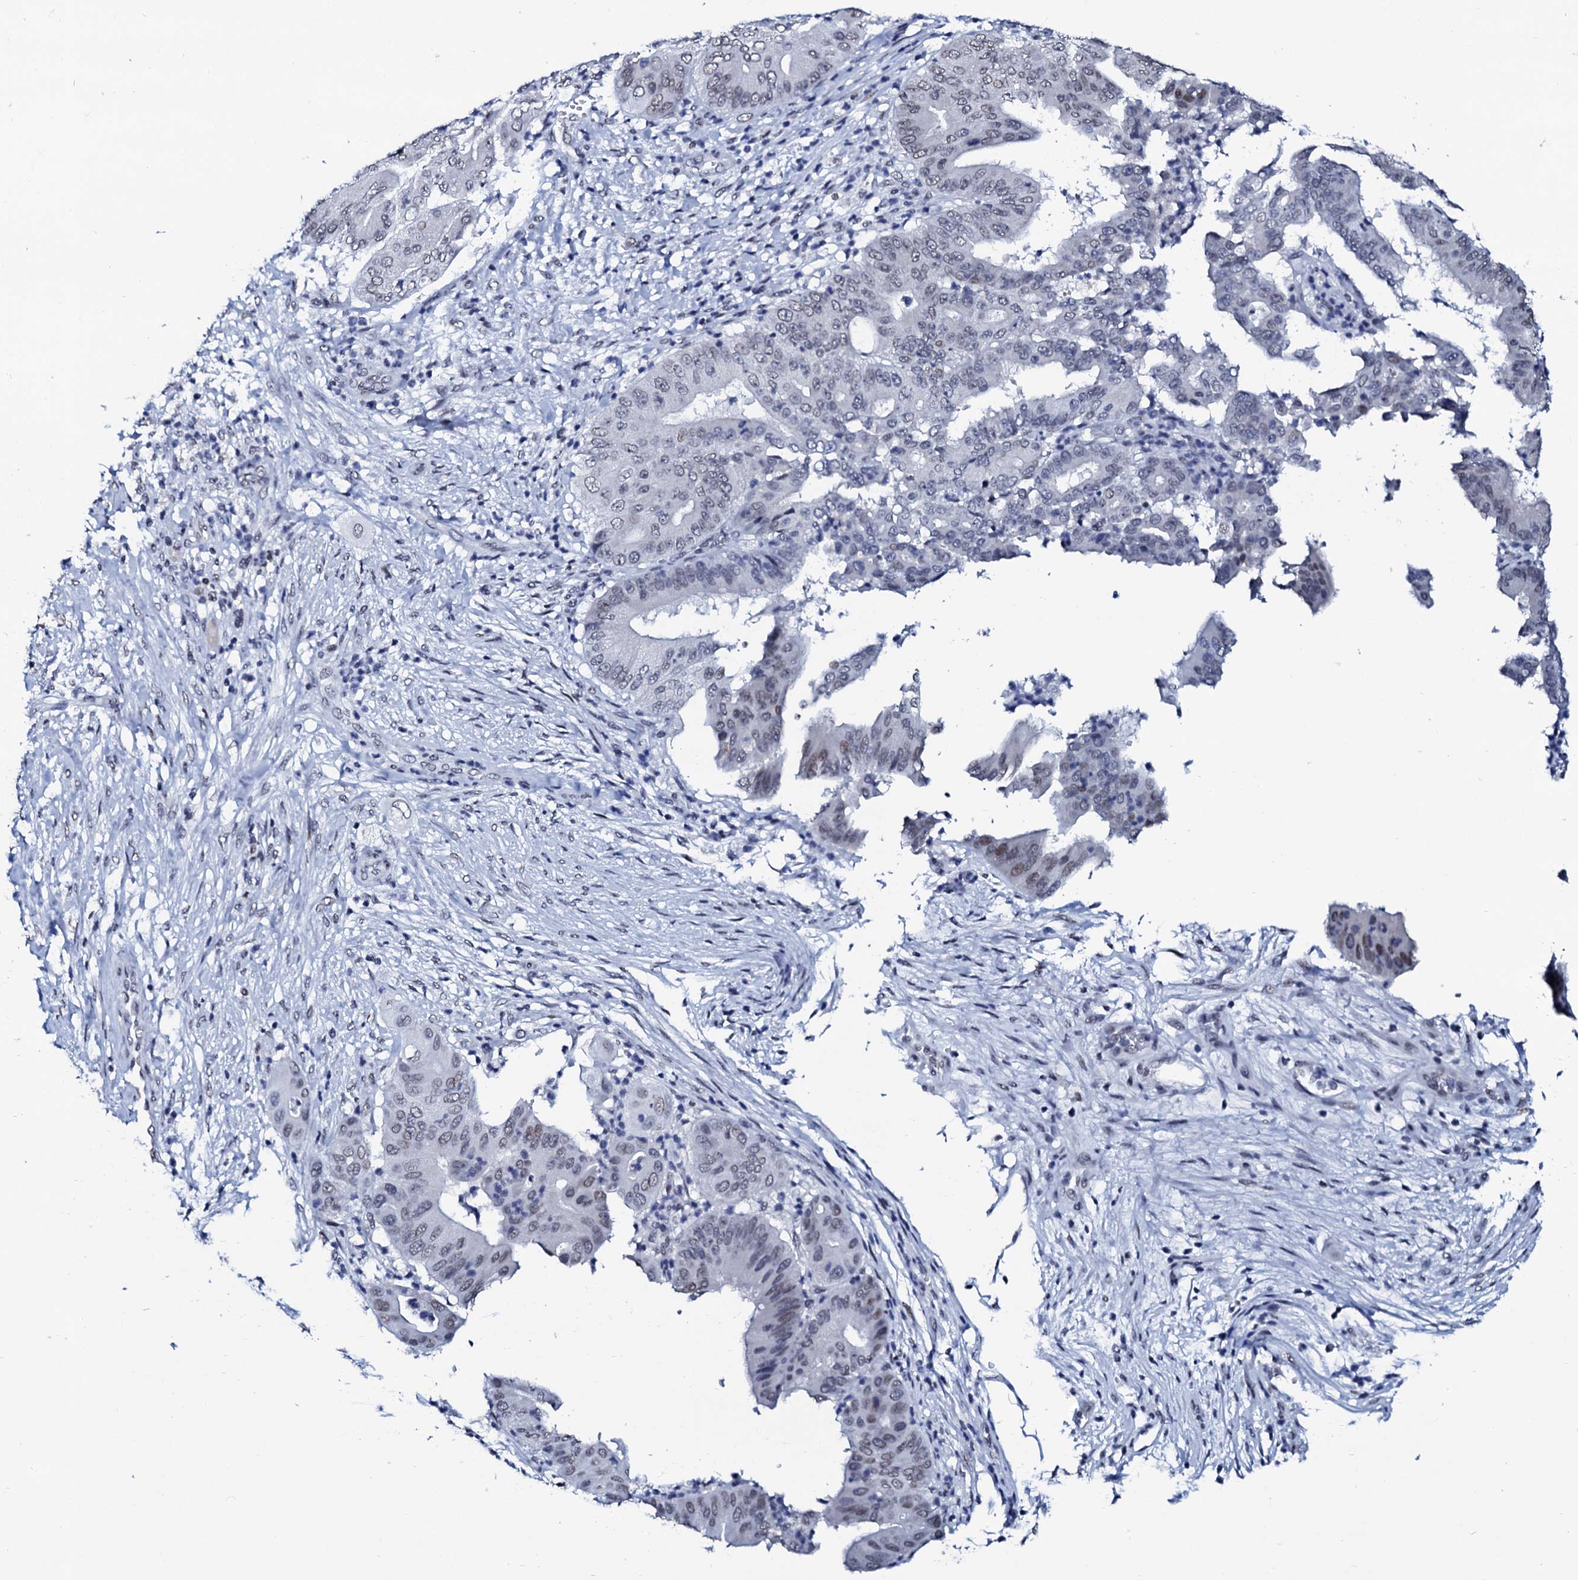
{"staining": {"intensity": "negative", "quantity": "none", "location": "none"}, "tissue": "pancreatic cancer", "cell_type": "Tumor cells", "image_type": "cancer", "snomed": [{"axis": "morphology", "description": "Adenocarcinoma, NOS"}, {"axis": "topography", "description": "Pancreas"}], "caption": "DAB immunohistochemical staining of pancreatic cancer (adenocarcinoma) displays no significant positivity in tumor cells.", "gene": "SPATA19", "patient": {"sex": "female", "age": 77}}